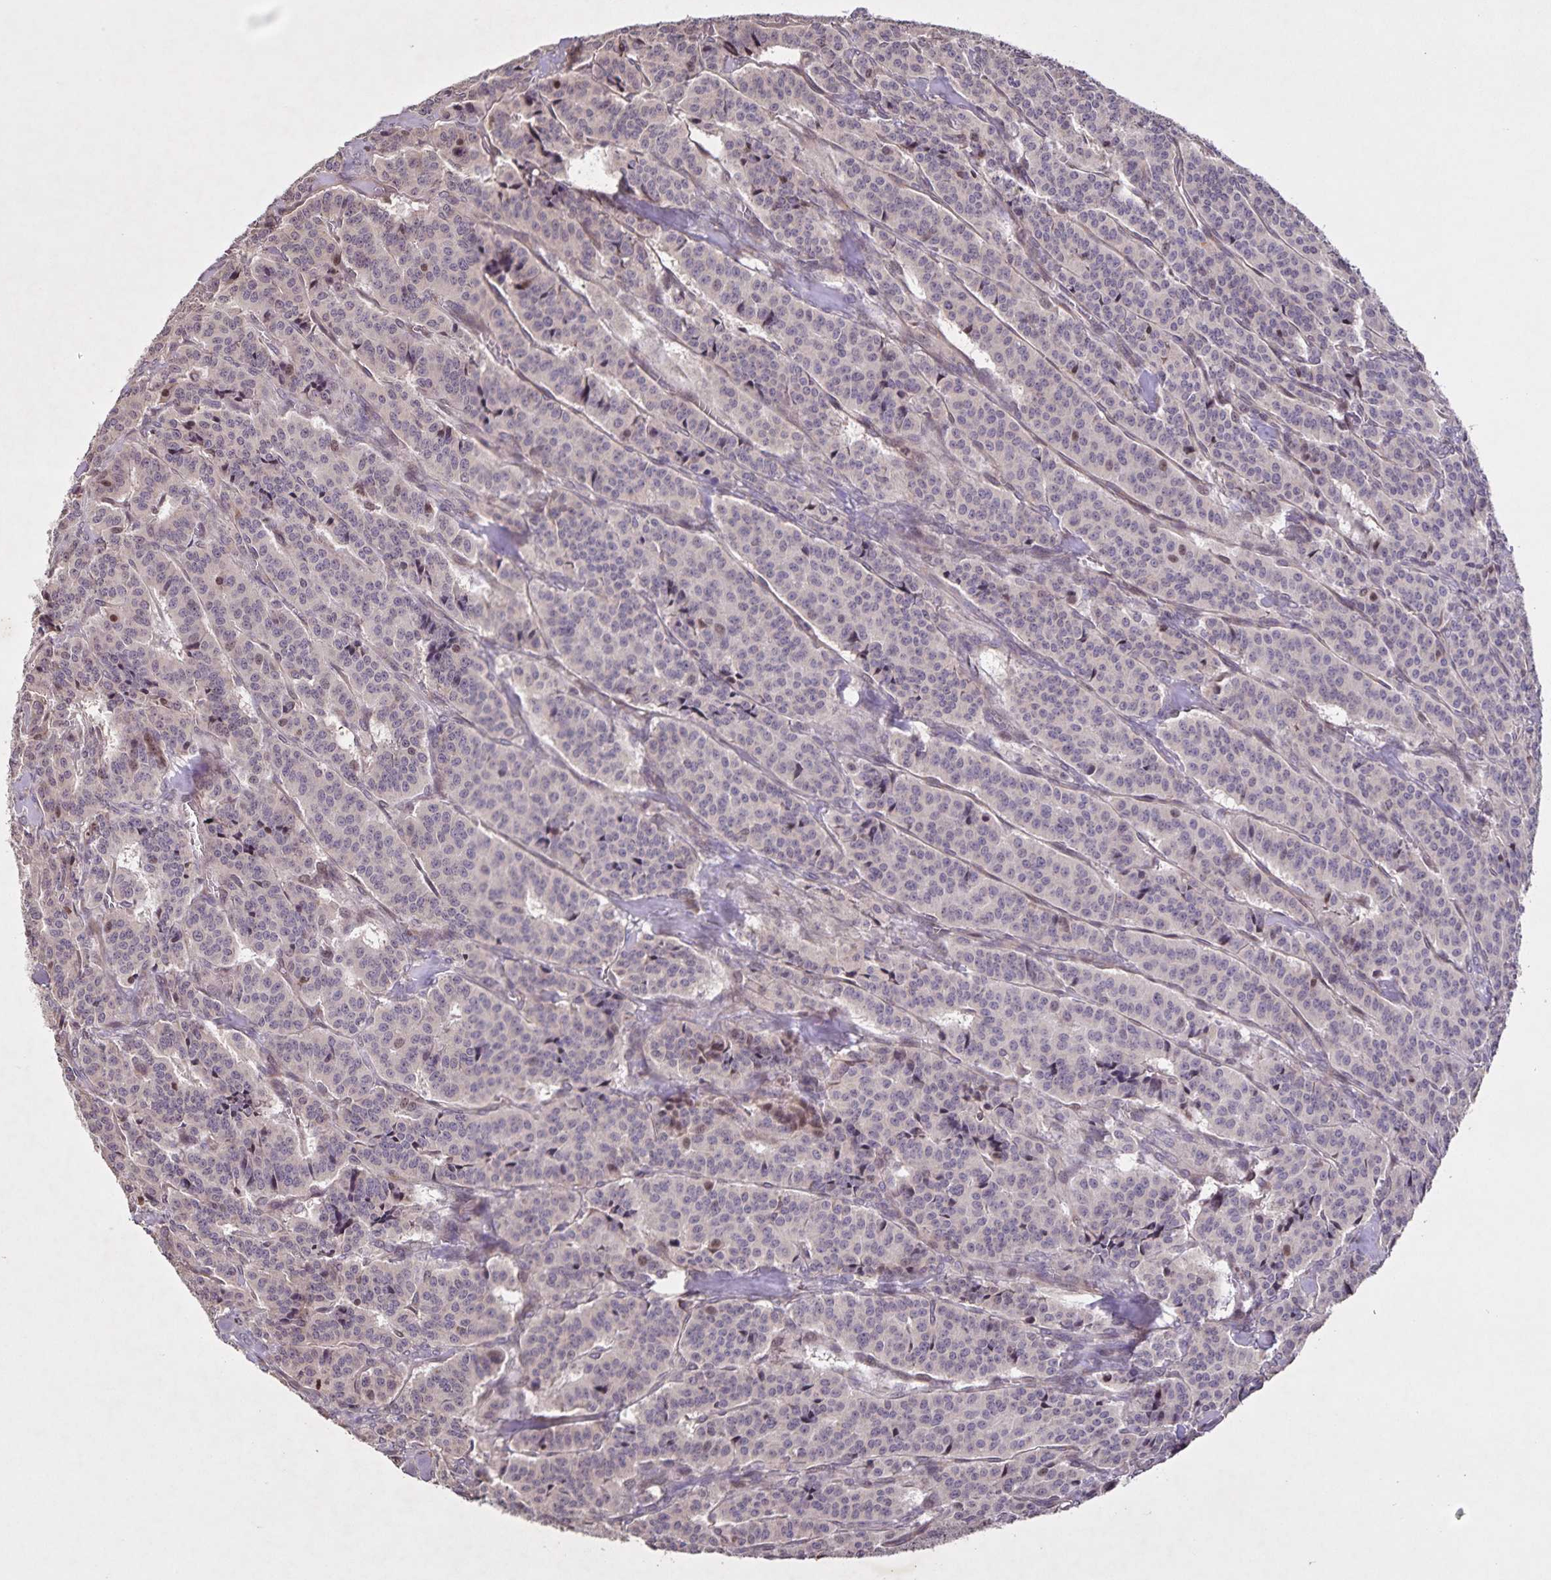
{"staining": {"intensity": "weak", "quantity": "<25%", "location": "nuclear"}, "tissue": "carcinoid", "cell_type": "Tumor cells", "image_type": "cancer", "snomed": [{"axis": "morphology", "description": "Normal tissue, NOS"}, {"axis": "morphology", "description": "Carcinoid, malignant, NOS"}, {"axis": "topography", "description": "Lung"}], "caption": "Tumor cells are negative for brown protein staining in malignant carcinoid.", "gene": "GDF2", "patient": {"sex": "female", "age": 46}}